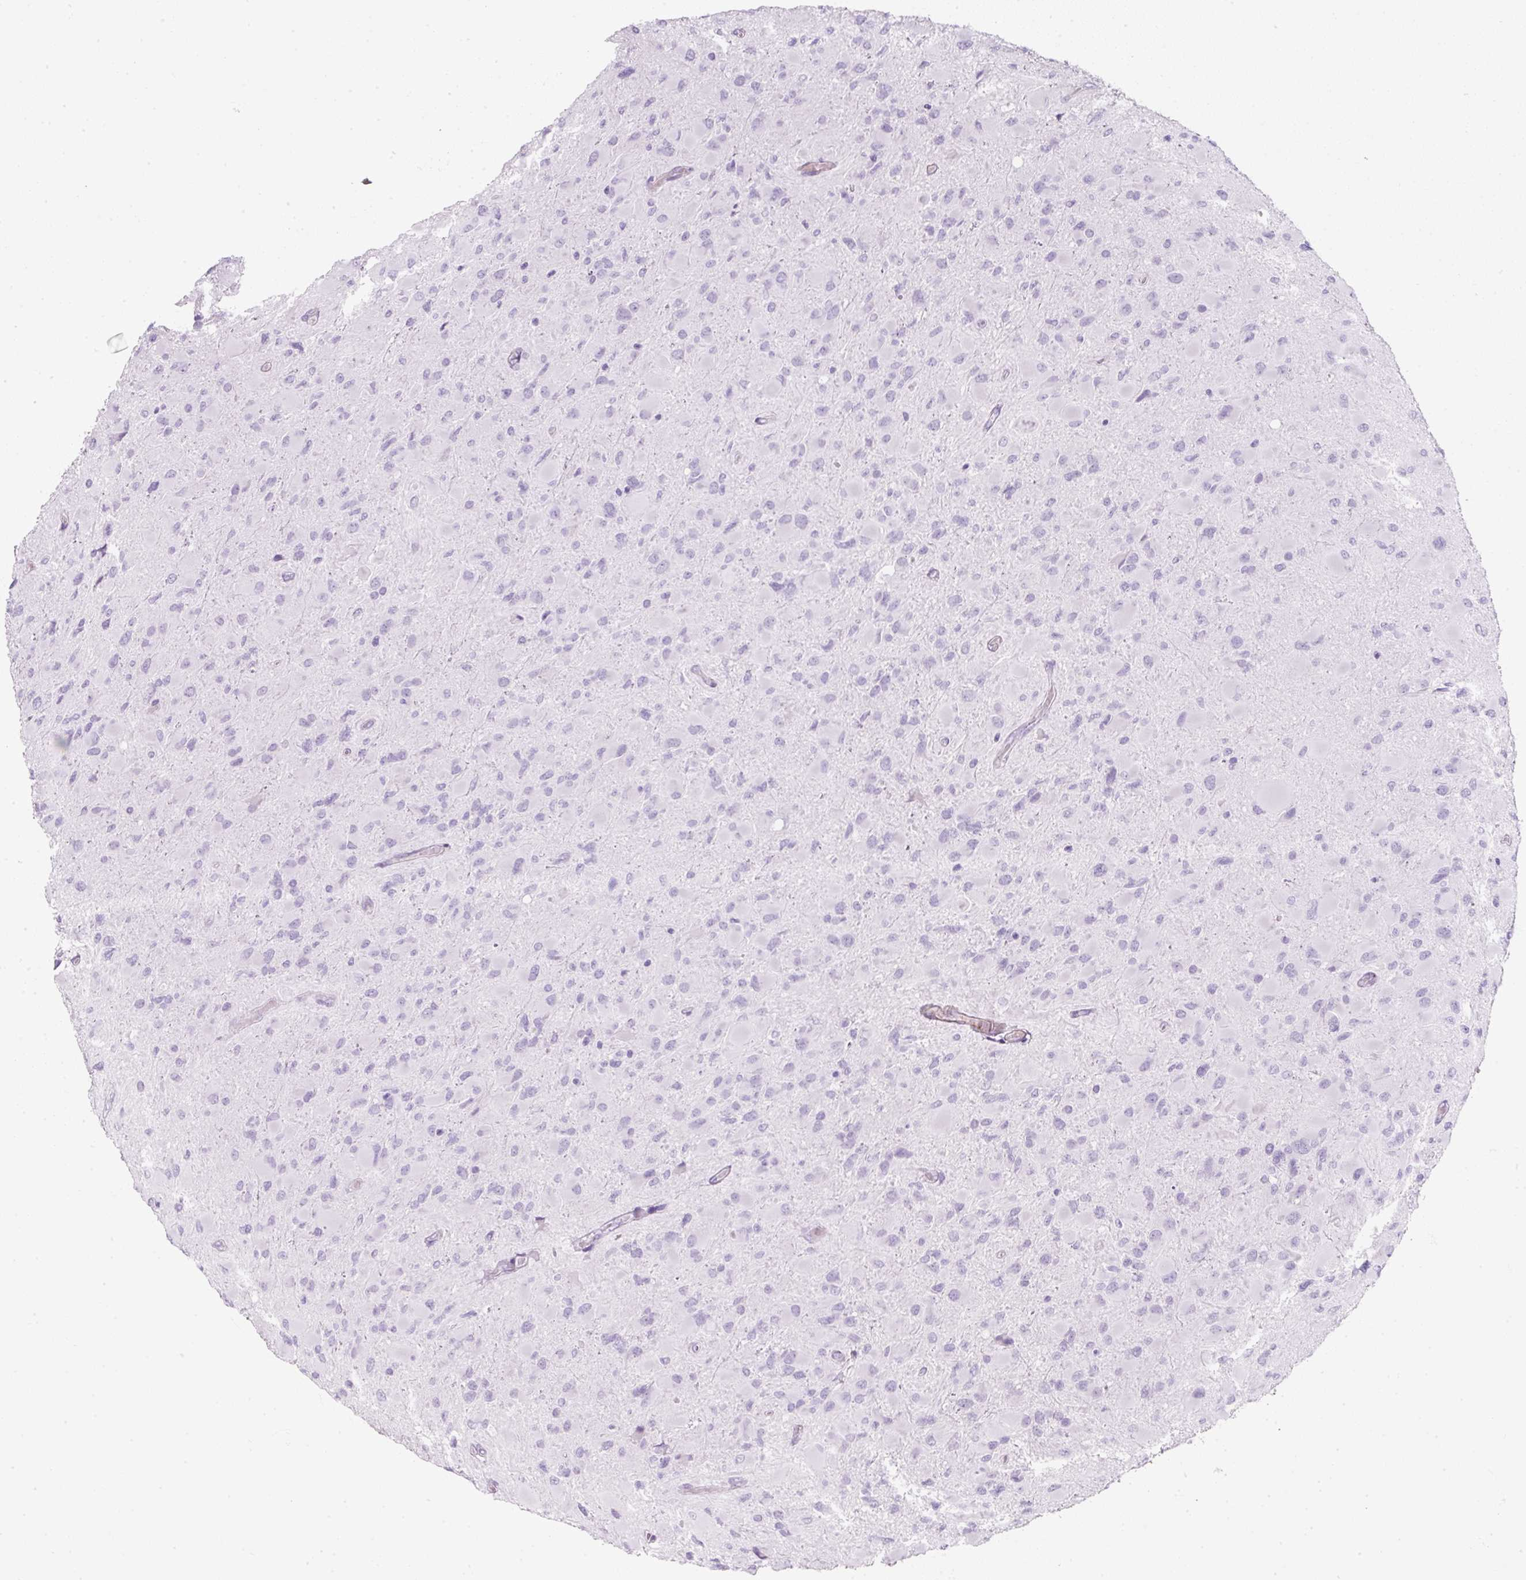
{"staining": {"intensity": "negative", "quantity": "none", "location": "none"}, "tissue": "glioma", "cell_type": "Tumor cells", "image_type": "cancer", "snomed": [{"axis": "morphology", "description": "Glioma, malignant, High grade"}, {"axis": "topography", "description": "Cerebral cortex"}], "caption": "This photomicrograph is of glioma stained with immunohistochemistry to label a protein in brown with the nuclei are counter-stained blue. There is no staining in tumor cells.", "gene": "CAVIN3", "patient": {"sex": "female", "age": 36}}